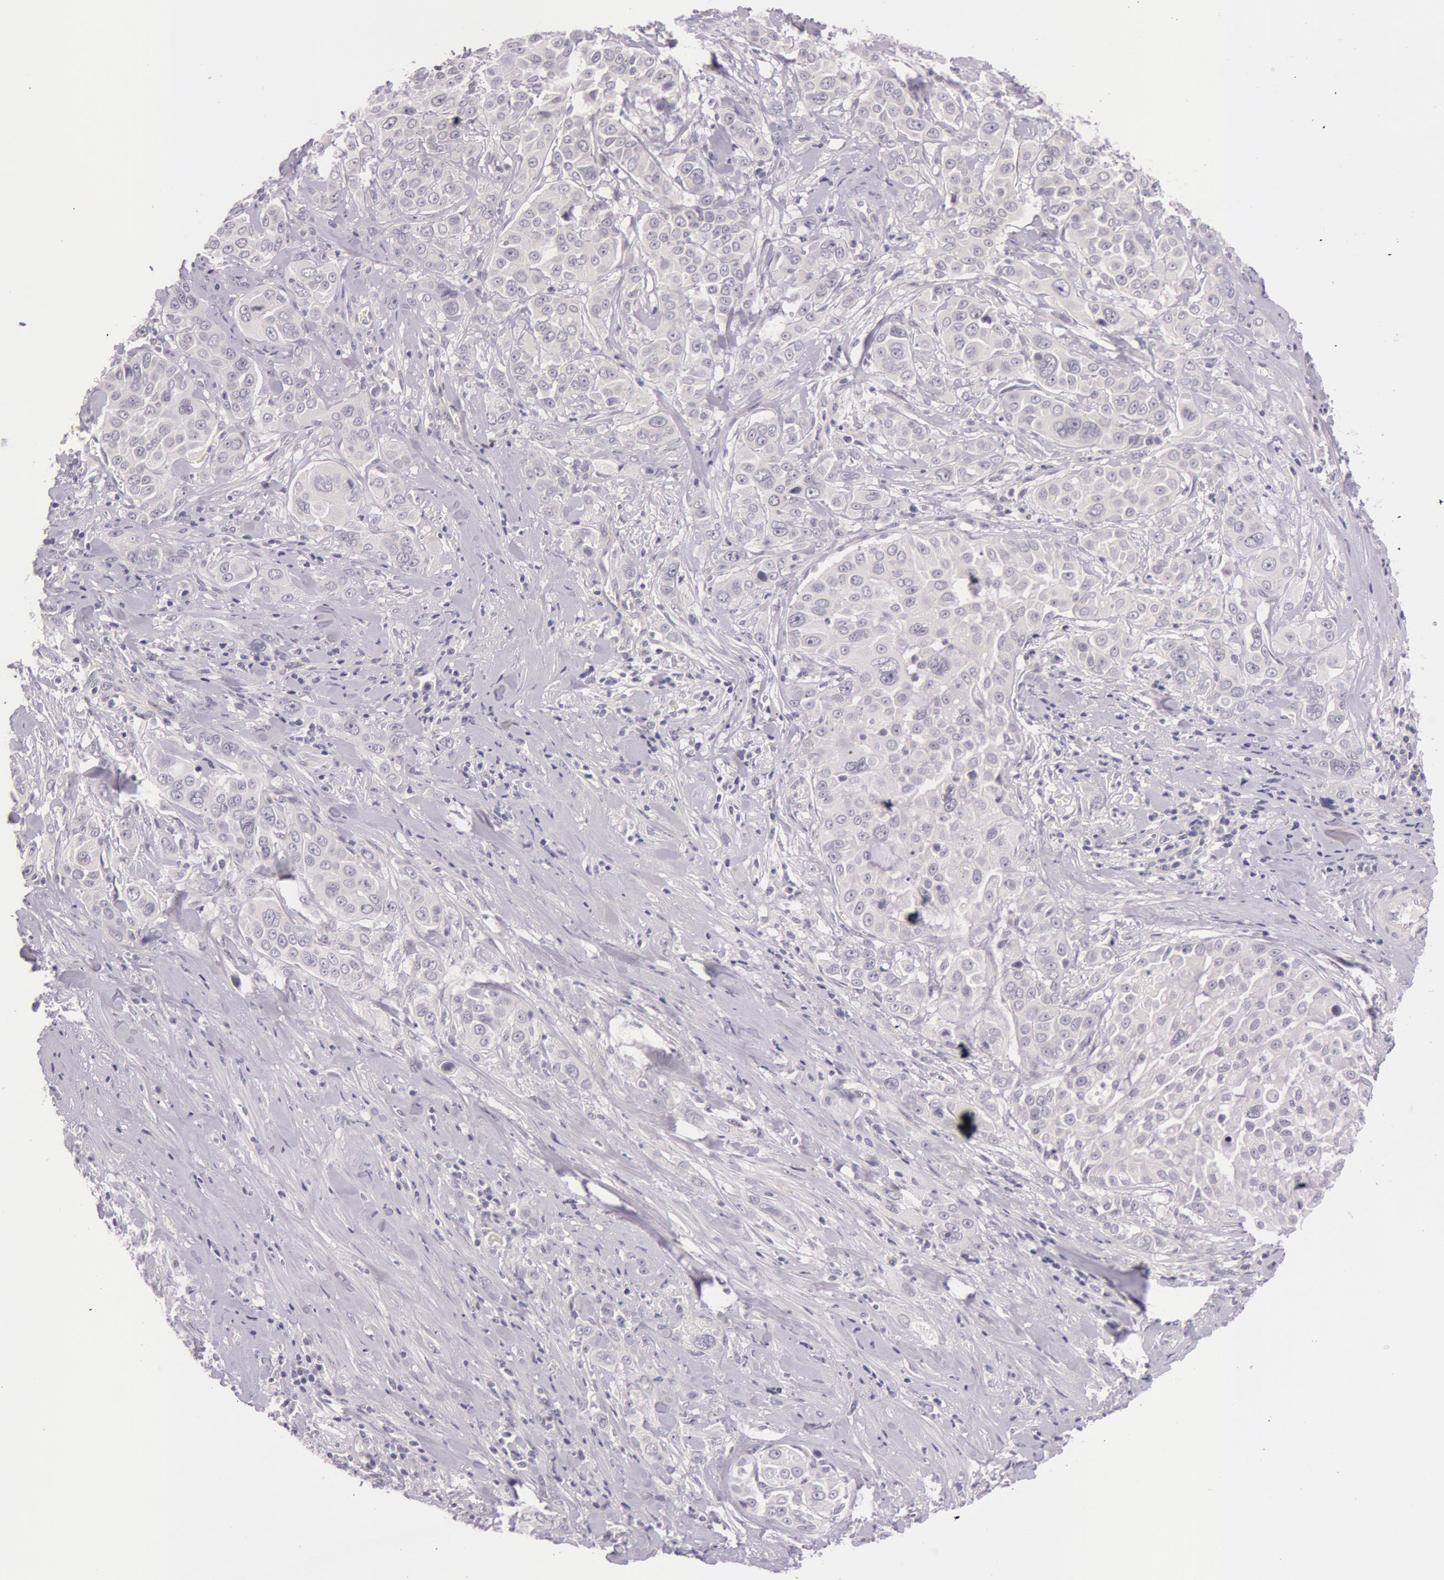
{"staining": {"intensity": "negative", "quantity": "none", "location": "none"}, "tissue": "pancreatic cancer", "cell_type": "Tumor cells", "image_type": "cancer", "snomed": [{"axis": "morphology", "description": "Adenocarcinoma, NOS"}, {"axis": "topography", "description": "Pancreas"}], "caption": "Tumor cells show no significant positivity in adenocarcinoma (pancreatic).", "gene": "RBMY1F", "patient": {"sex": "female", "age": 52}}